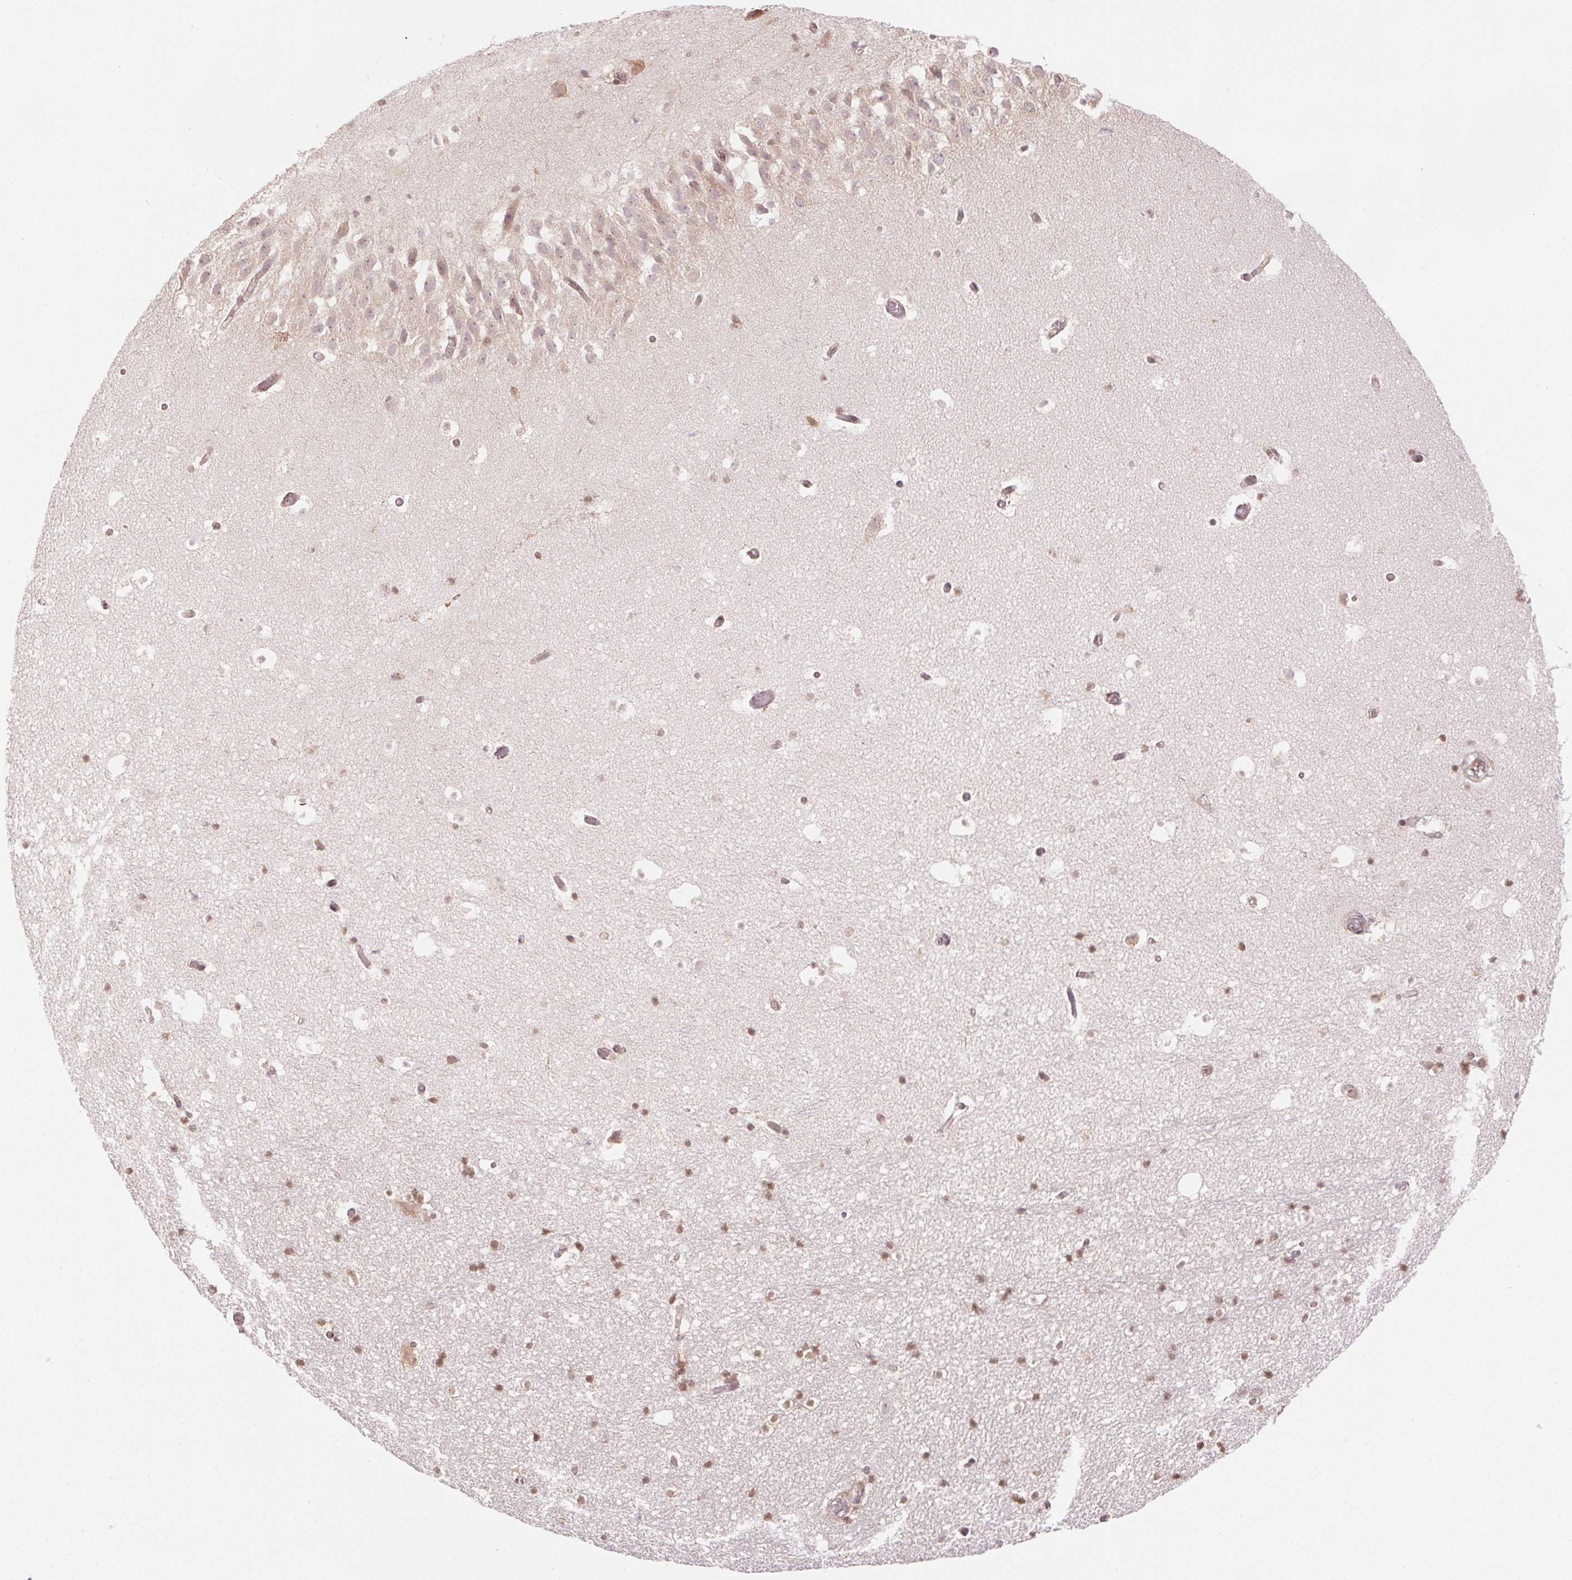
{"staining": {"intensity": "moderate", "quantity": "25%-75%", "location": "nuclear"}, "tissue": "hippocampus", "cell_type": "Glial cells", "image_type": "normal", "snomed": [{"axis": "morphology", "description": "Normal tissue, NOS"}, {"axis": "topography", "description": "Hippocampus"}], "caption": "Immunohistochemistry (IHC) histopathology image of benign hippocampus: hippocampus stained using IHC displays medium levels of moderate protein expression localized specifically in the nuclear of glial cells, appearing as a nuclear brown color.", "gene": "TREML4", "patient": {"sex": "male", "age": 26}}